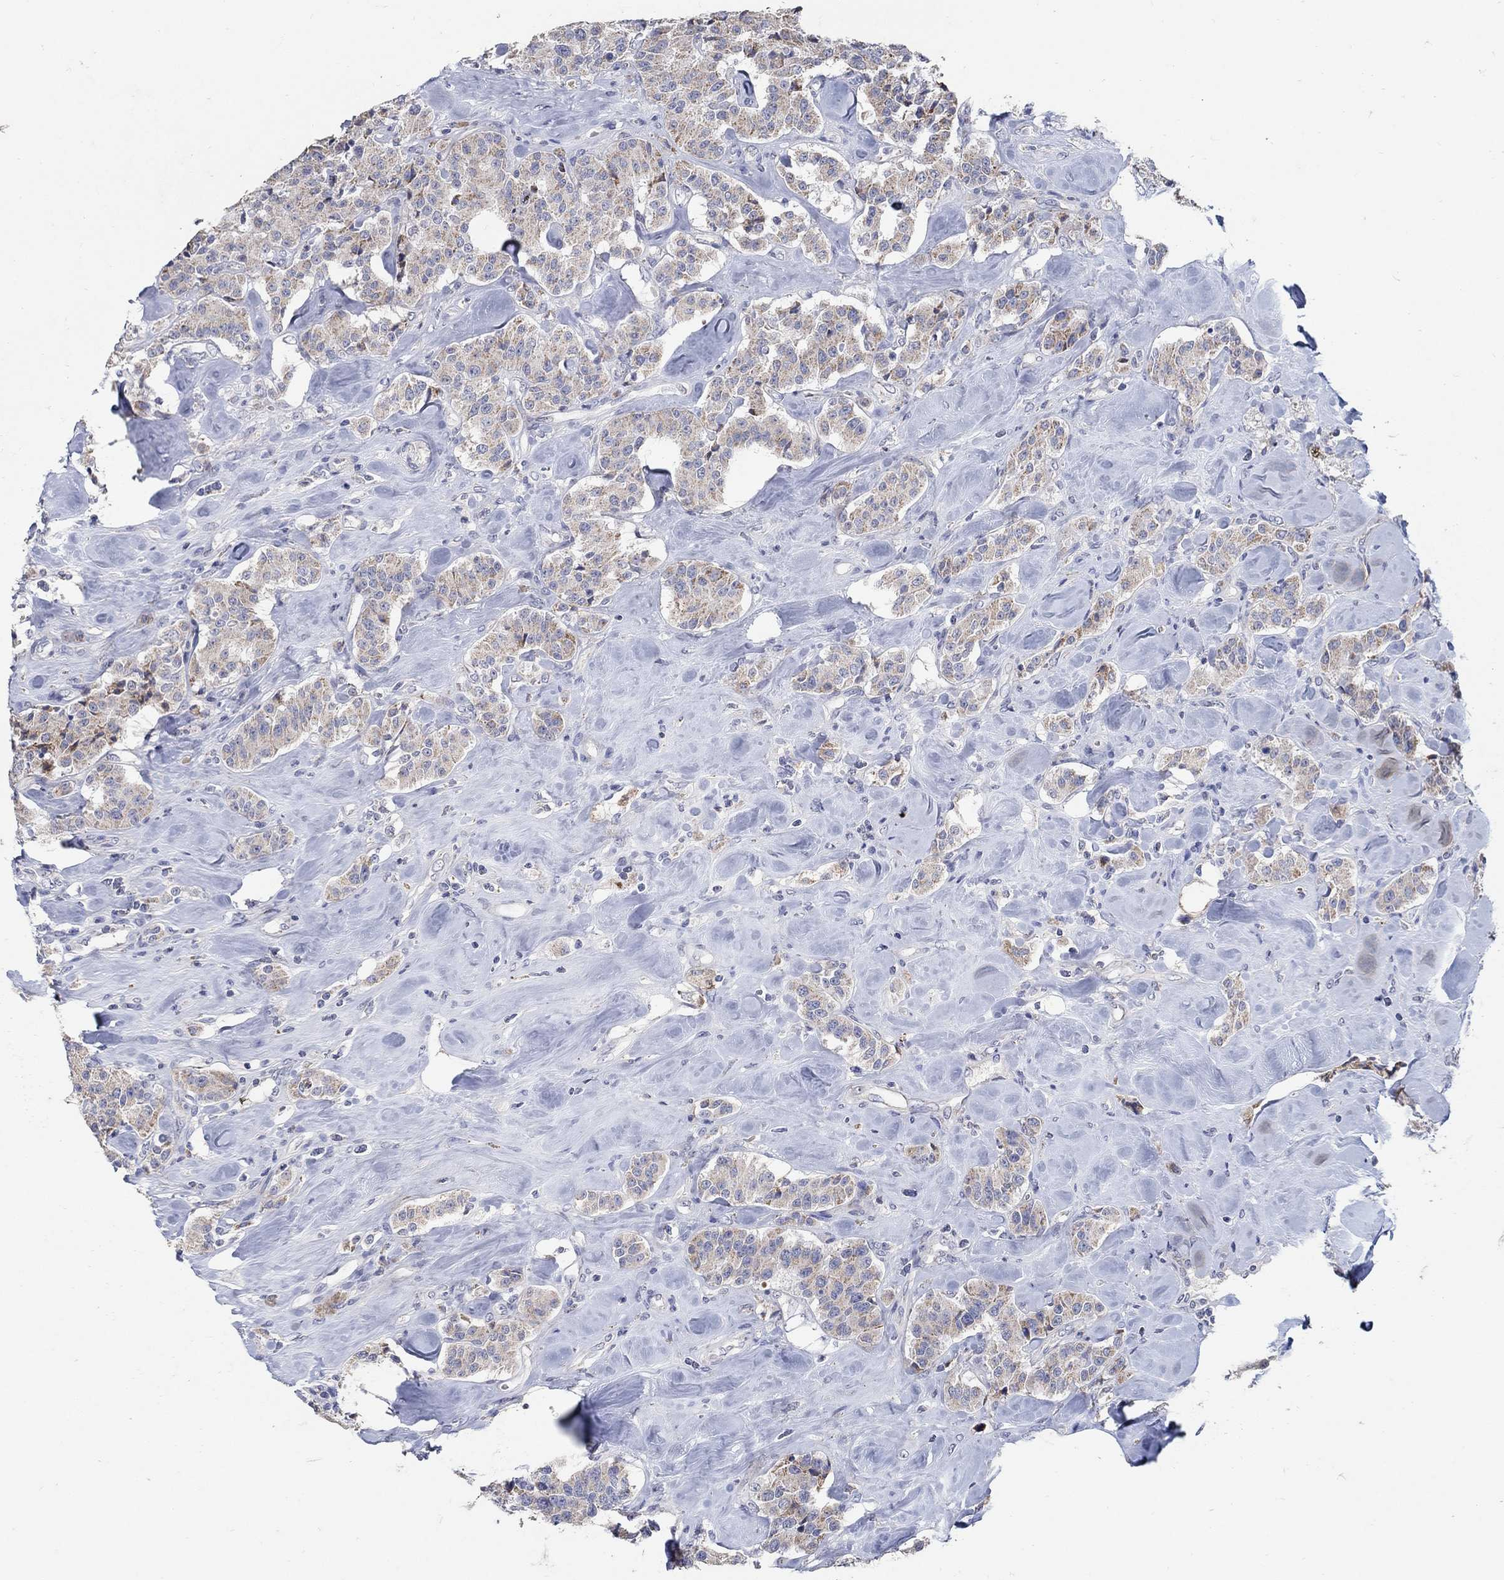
{"staining": {"intensity": "weak", "quantity": "25%-75%", "location": "cytoplasmic/membranous"}, "tissue": "carcinoid", "cell_type": "Tumor cells", "image_type": "cancer", "snomed": [{"axis": "morphology", "description": "Carcinoid, malignant, NOS"}, {"axis": "topography", "description": "Pancreas"}], "caption": "A high-resolution image shows immunohistochemistry staining of carcinoid, which demonstrates weak cytoplasmic/membranous staining in about 25%-75% of tumor cells.", "gene": "HMX2", "patient": {"sex": "male", "age": 41}}